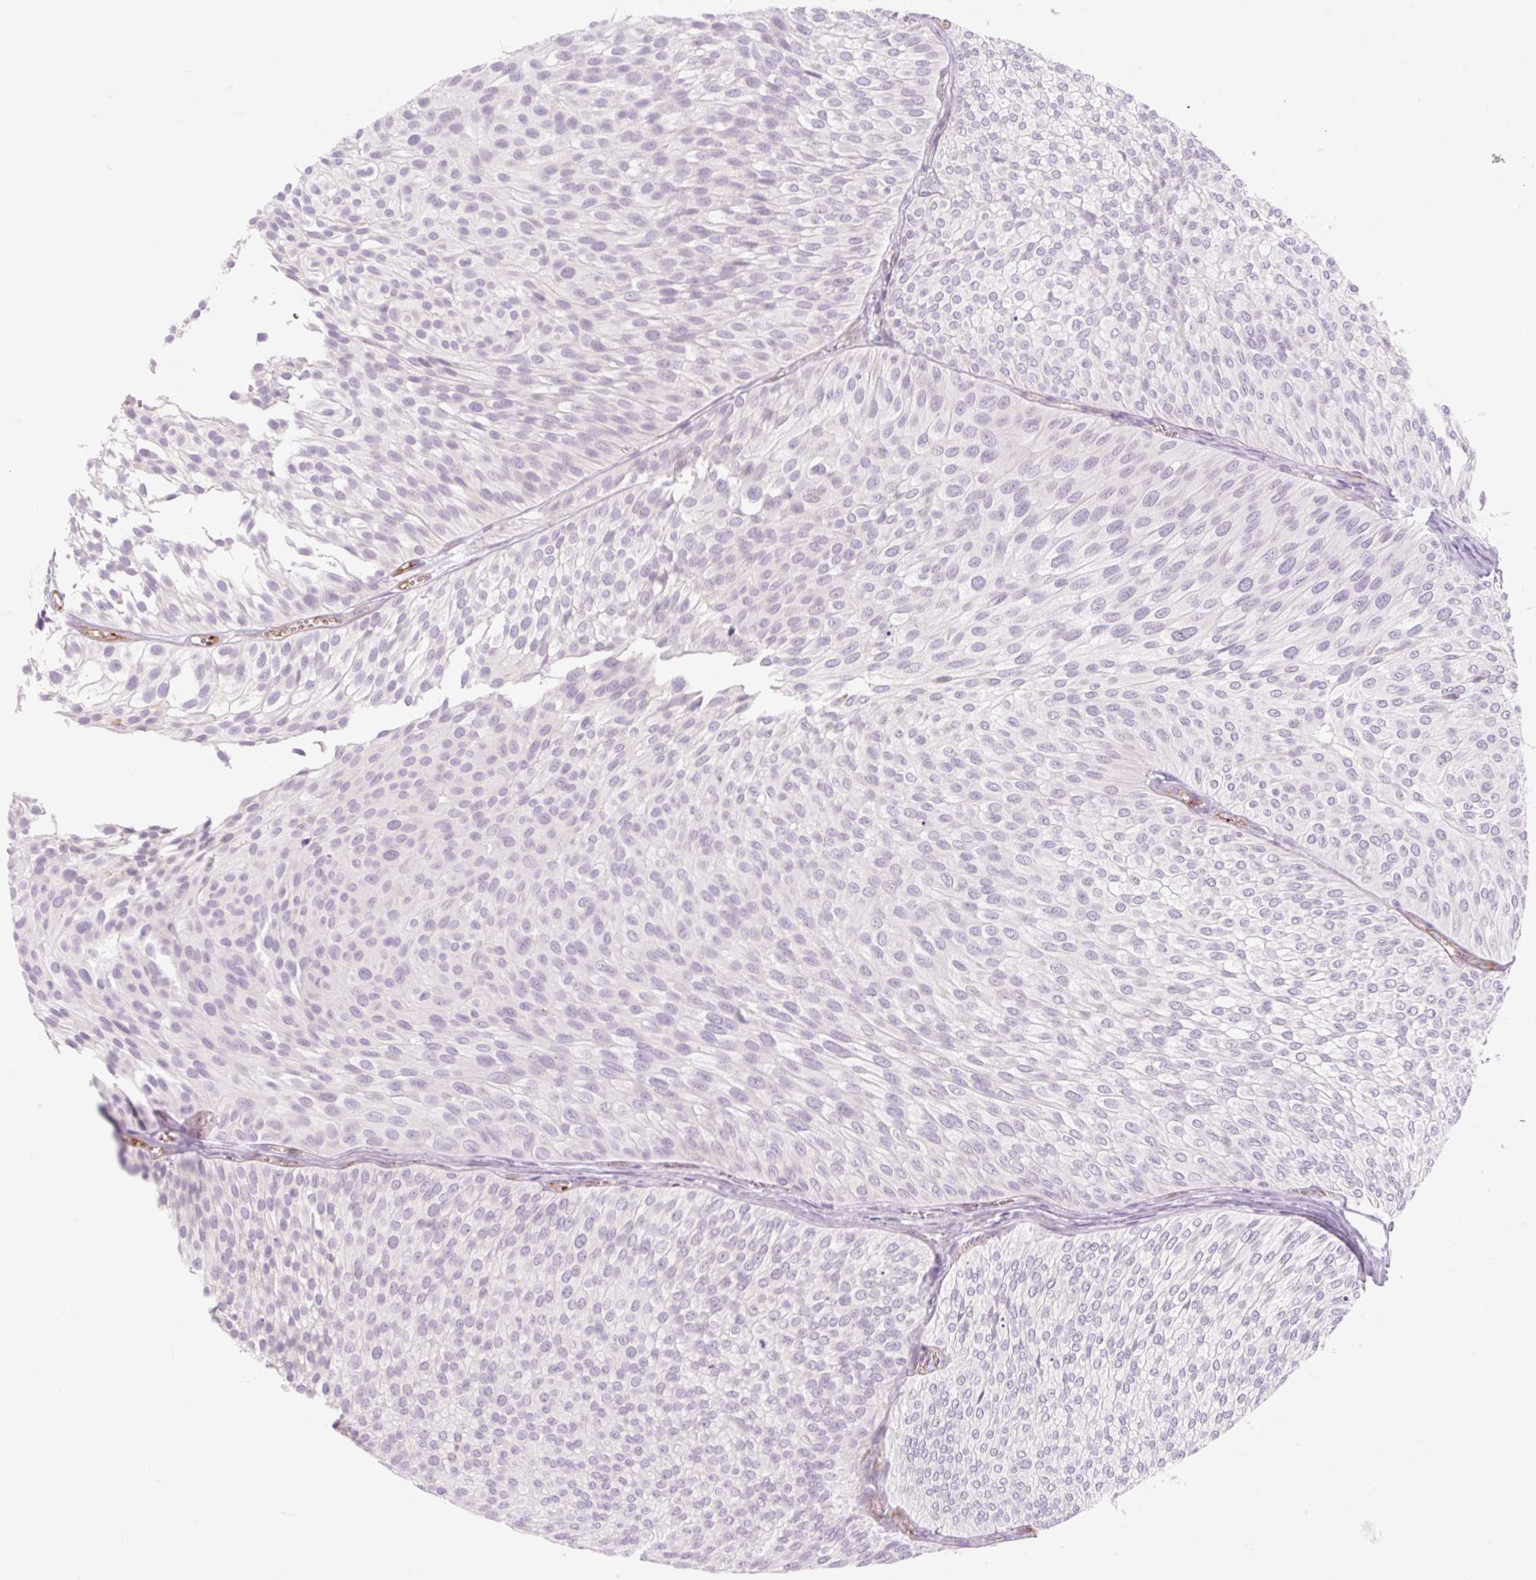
{"staining": {"intensity": "negative", "quantity": "none", "location": "none"}, "tissue": "urothelial cancer", "cell_type": "Tumor cells", "image_type": "cancer", "snomed": [{"axis": "morphology", "description": "Urothelial carcinoma, Low grade"}, {"axis": "topography", "description": "Urinary bladder"}], "caption": "Immunohistochemistry of low-grade urothelial carcinoma reveals no staining in tumor cells. (DAB (3,3'-diaminobenzidine) immunohistochemistry visualized using brightfield microscopy, high magnification).", "gene": "TAF1L", "patient": {"sex": "male", "age": 91}}